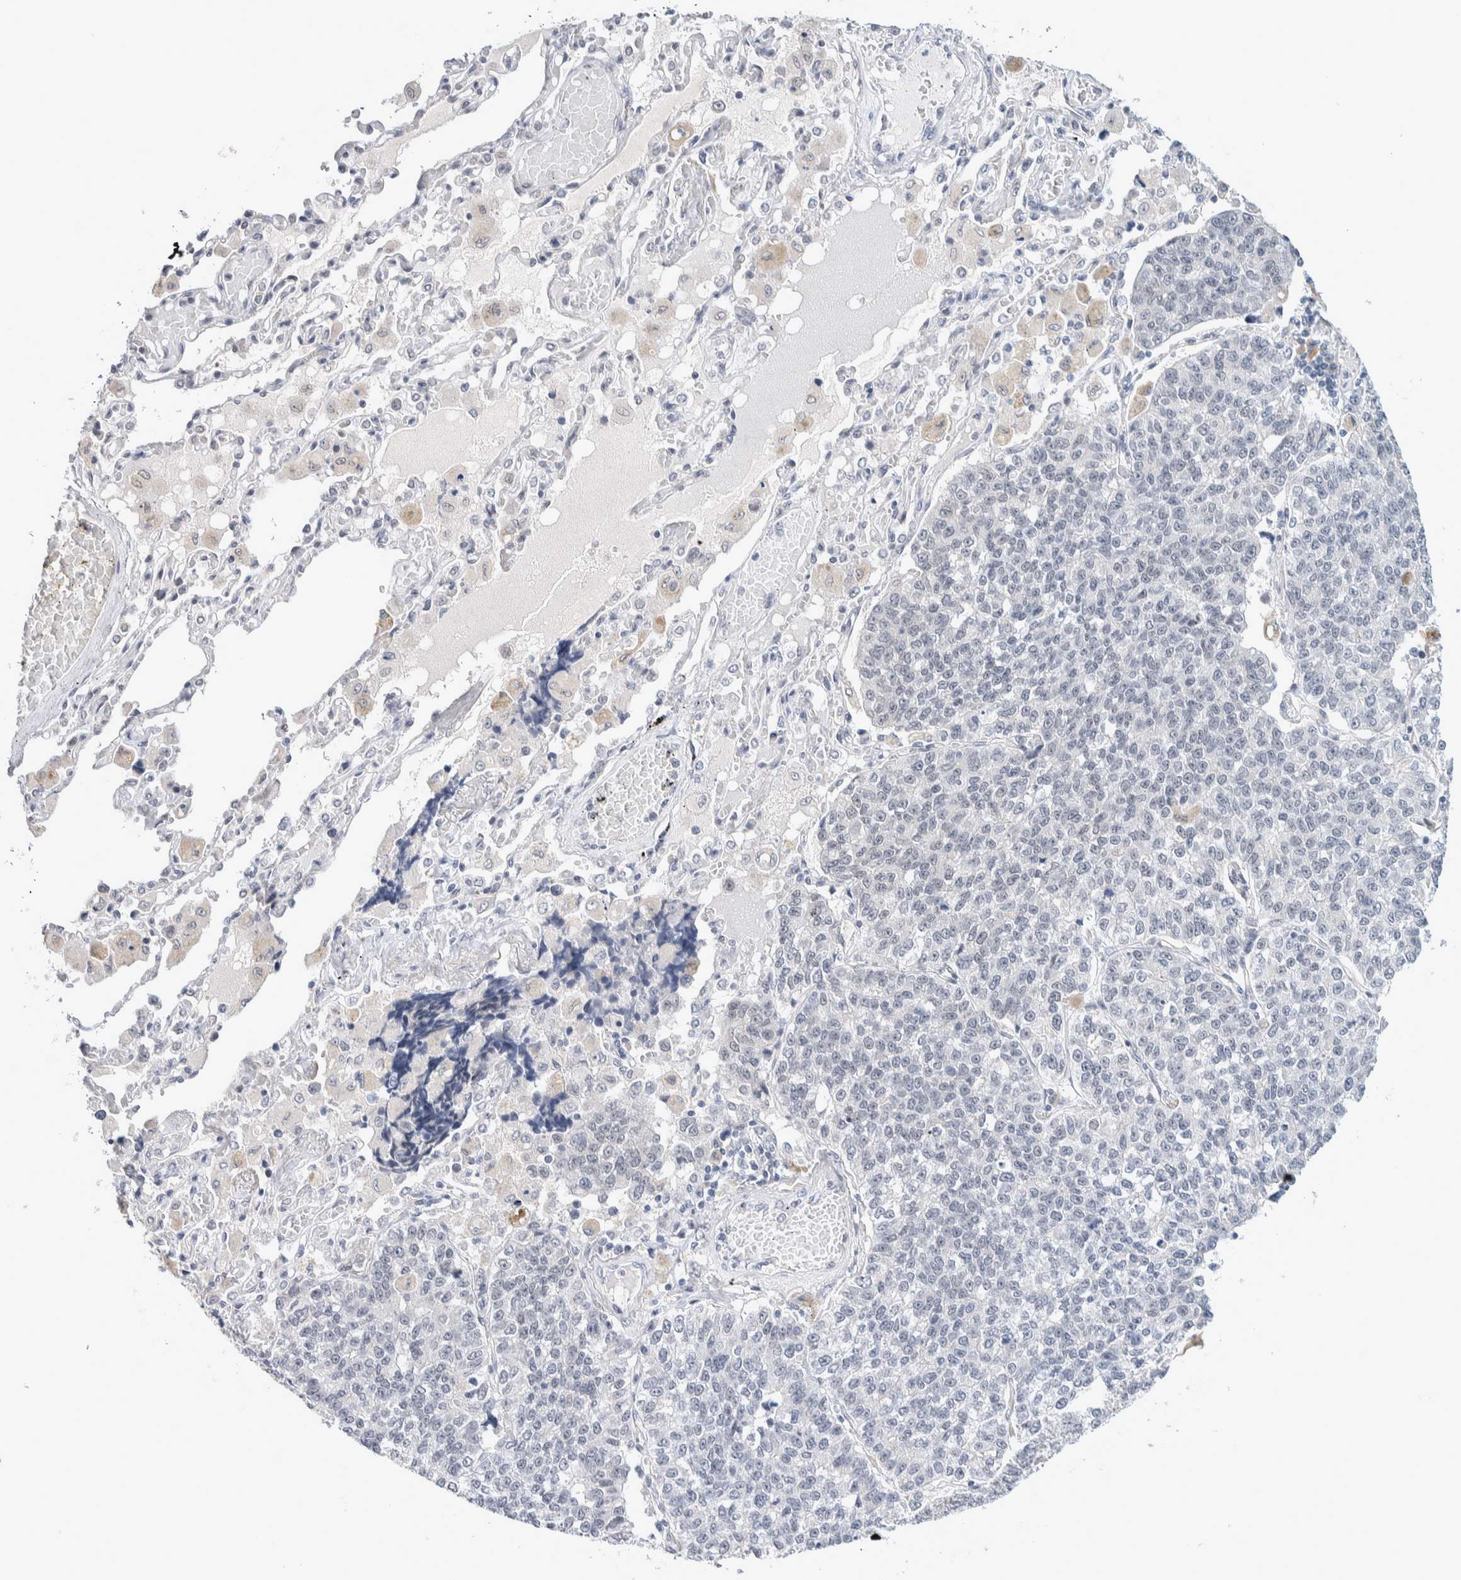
{"staining": {"intensity": "negative", "quantity": "none", "location": "none"}, "tissue": "lung cancer", "cell_type": "Tumor cells", "image_type": "cancer", "snomed": [{"axis": "morphology", "description": "Adenocarcinoma, NOS"}, {"axis": "topography", "description": "Lung"}], "caption": "A histopathology image of human lung cancer (adenocarcinoma) is negative for staining in tumor cells.", "gene": "CRAT", "patient": {"sex": "male", "age": 49}}